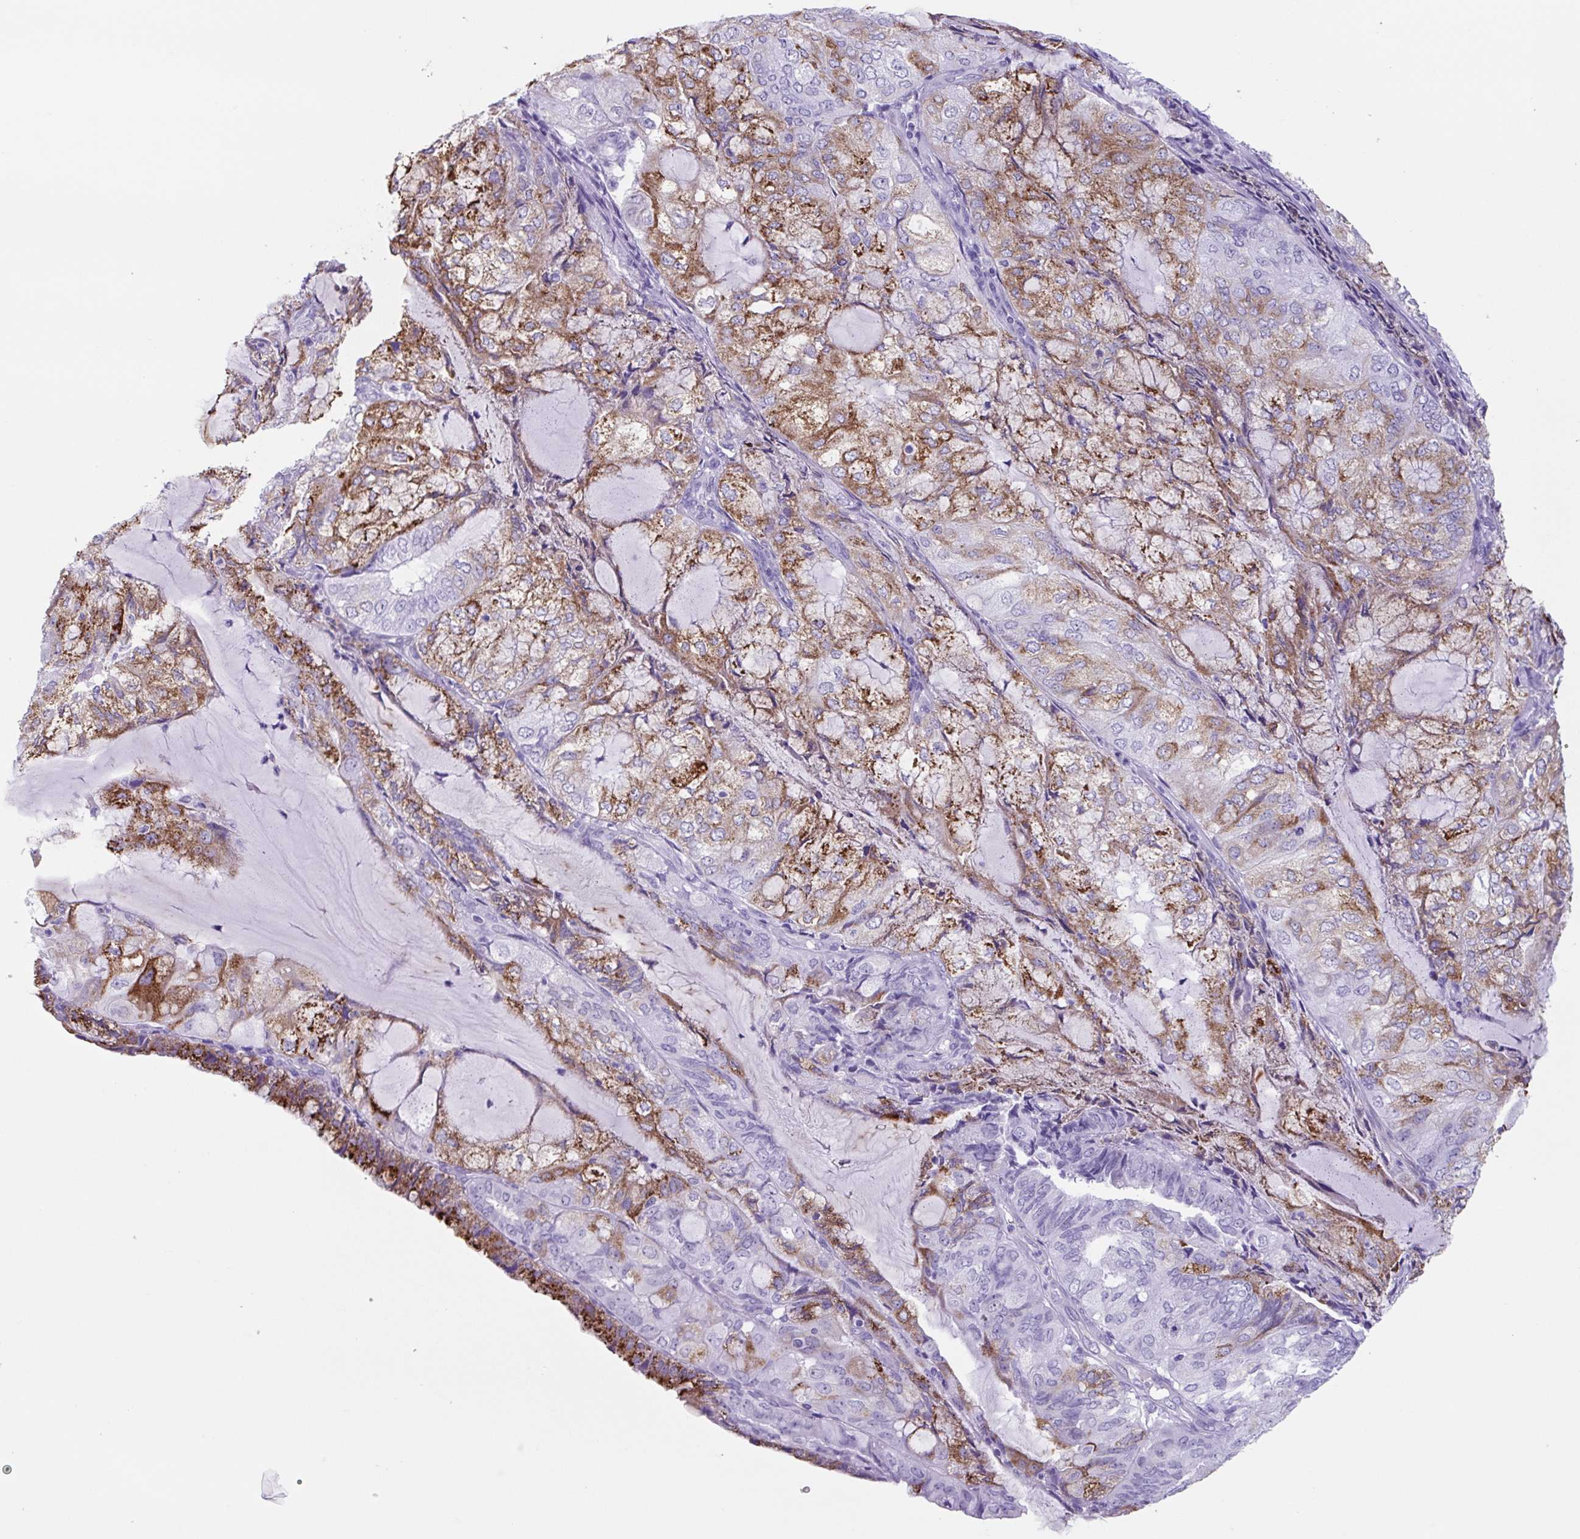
{"staining": {"intensity": "moderate", "quantity": "25%-75%", "location": "cytoplasmic/membranous"}, "tissue": "endometrial cancer", "cell_type": "Tumor cells", "image_type": "cancer", "snomed": [{"axis": "morphology", "description": "Adenocarcinoma, NOS"}, {"axis": "topography", "description": "Endometrium"}], "caption": "Adenocarcinoma (endometrial) was stained to show a protein in brown. There is medium levels of moderate cytoplasmic/membranous positivity in approximately 25%-75% of tumor cells.", "gene": "TNFRSF8", "patient": {"sex": "female", "age": 81}}